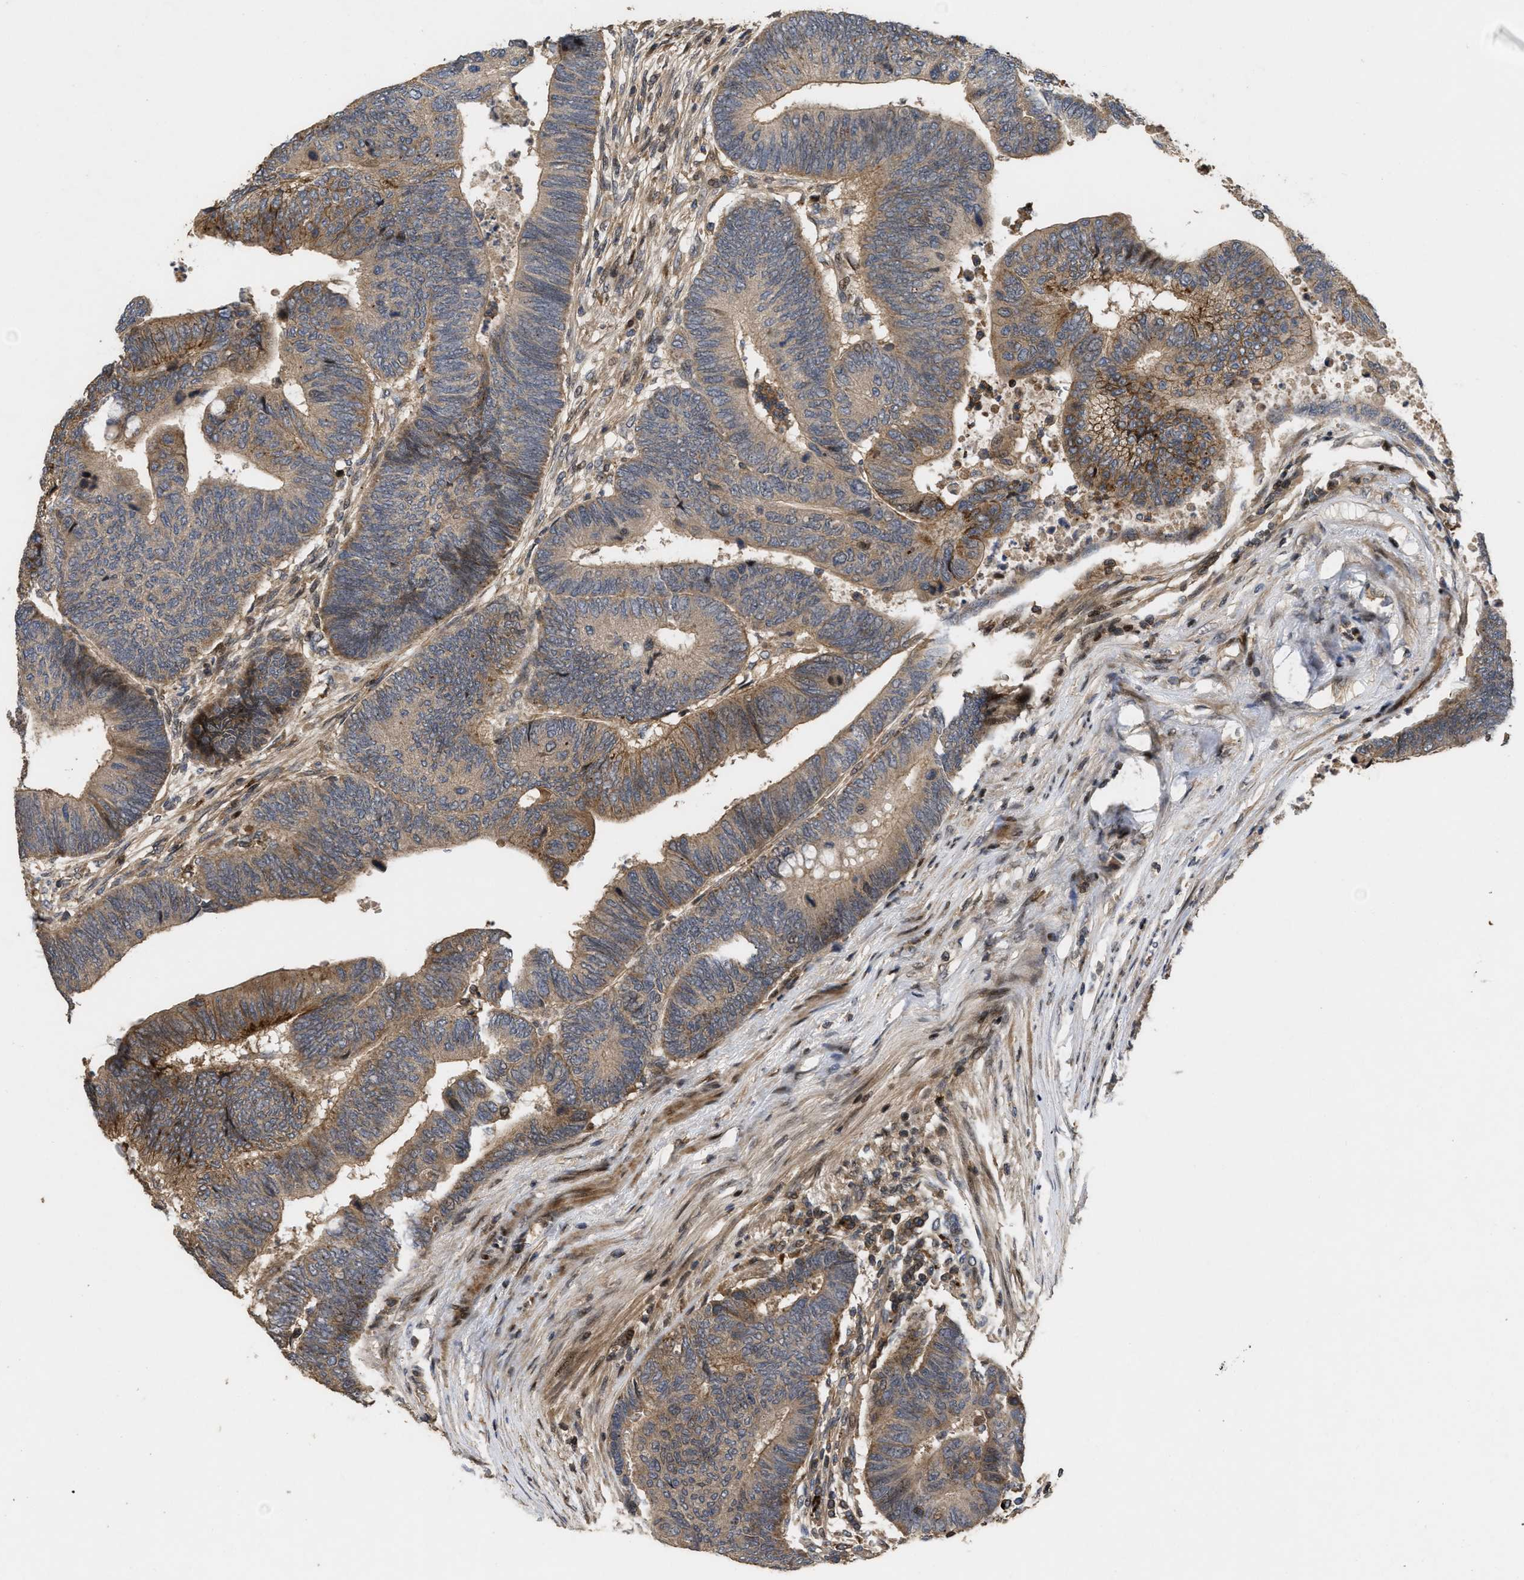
{"staining": {"intensity": "moderate", "quantity": ">75%", "location": "cytoplasmic/membranous"}, "tissue": "colorectal cancer", "cell_type": "Tumor cells", "image_type": "cancer", "snomed": [{"axis": "morphology", "description": "Normal tissue, NOS"}, {"axis": "morphology", "description": "Adenocarcinoma, NOS"}, {"axis": "topography", "description": "Rectum"}, {"axis": "topography", "description": "Peripheral nerve tissue"}], "caption": "Colorectal adenocarcinoma stained for a protein (brown) exhibits moderate cytoplasmic/membranous positive expression in about >75% of tumor cells.", "gene": "CBR3", "patient": {"sex": "male", "age": 92}}